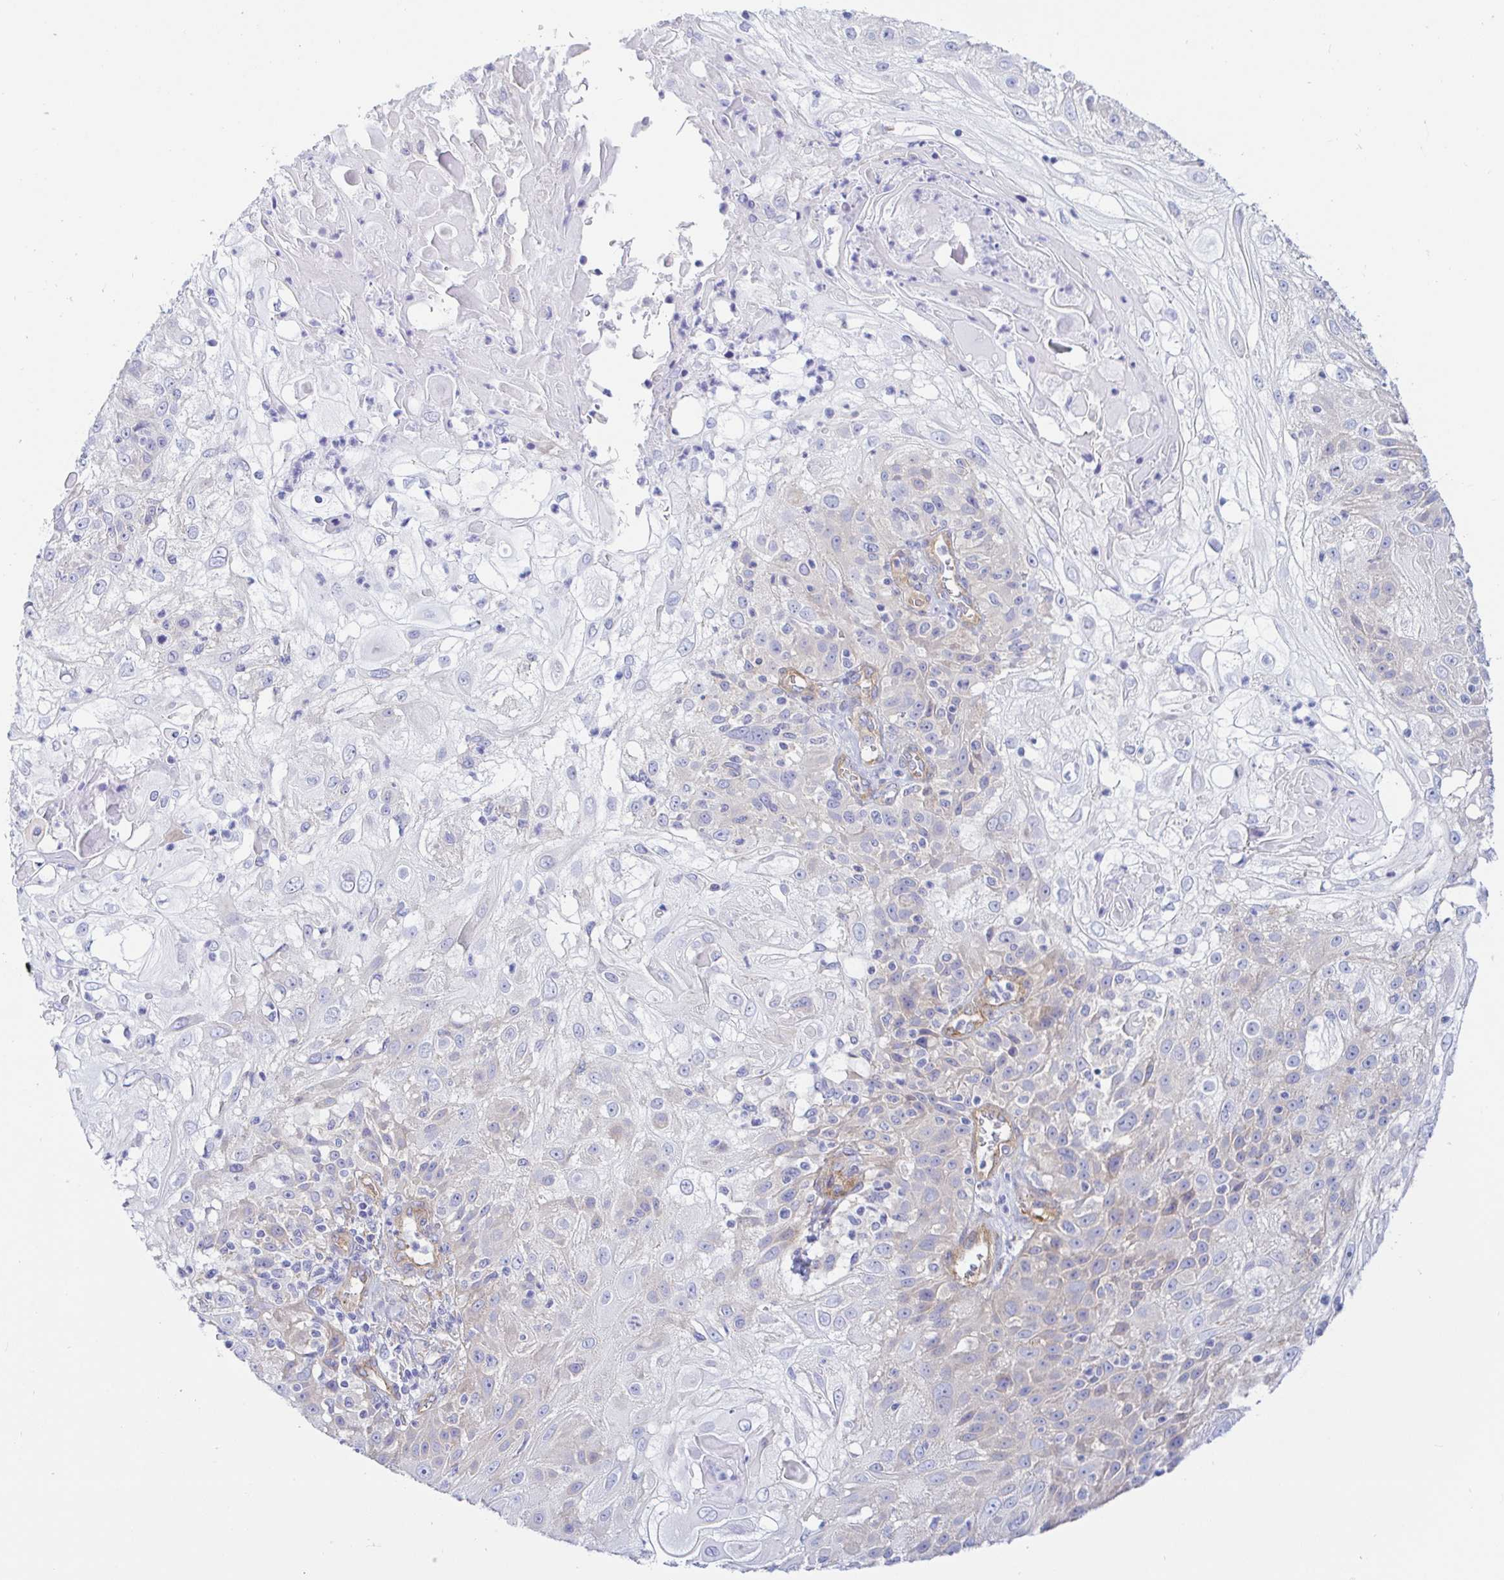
{"staining": {"intensity": "negative", "quantity": "none", "location": "none"}, "tissue": "skin cancer", "cell_type": "Tumor cells", "image_type": "cancer", "snomed": [{"axis": "morphology", "description": "Normal tissue, NOS"}, {"axis": "morphology", "description": "Squamous cell carcinoma, NOS"}, {"axis": "topography", "description": "Skin"}], "caption": "High power microscopy photomicrograph of an immunohistochemistry (IHC) micrograph of skin cancer, revealing no significant positivity in tumor cells.", "gene": "ARL4D", "patient": {"sex": "female", "age": 83}}